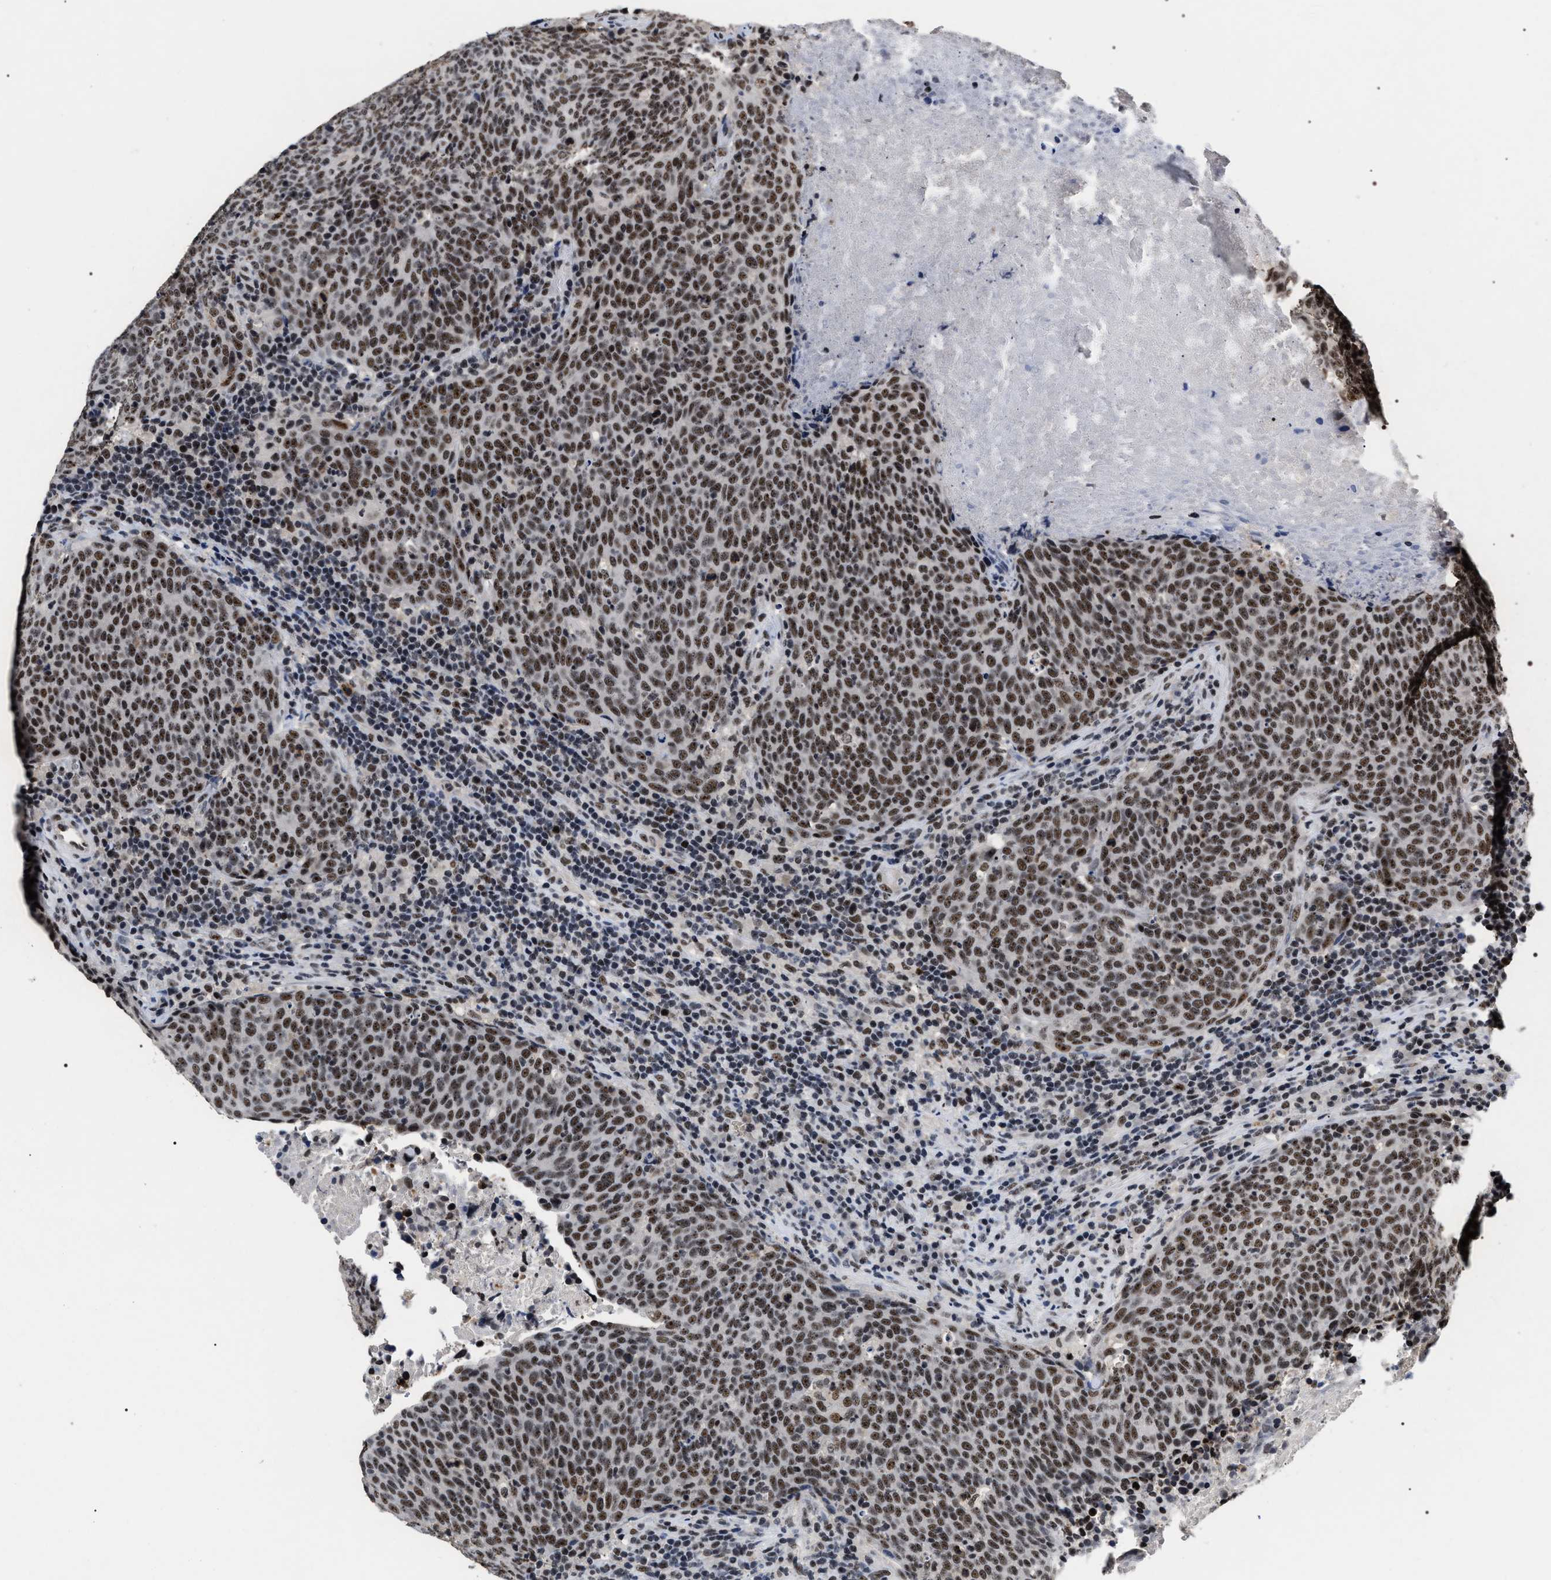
{"staining": {"intensity": "strong", "quantity": ">75%", "location": "nuclear"}, "tissue": "head and neck cancer", "cell_type": "Tumor cells", "image_type": "cancer", "snomed": [{"axis": "morphology", "description": "Squamous cell carcinoma, NOS"}, {"axis": "morphology", "description": "Squamous cell carcinoma, metastatic, NOS"}, {"axis": "topography", "description": "Lymph node"}, {"axis": "topography", "description": "Head-Neck"}], "caption": "Immunohistochemistry (IHC) staining of metastatic squamous cell carcinoma (head and neck), which demonstrates high levels of strong nuclear staining in approximately >75% of tumor cells indicating strong nuclear protein staining. The staining was performed using DAB (3,3'-diaminobenzidine) (brown) for protein detection and nuclei were counterstained in hematoxylin (blue).", "gene": "RRP1B", "patient": {"sex": "male", "age": 62}}